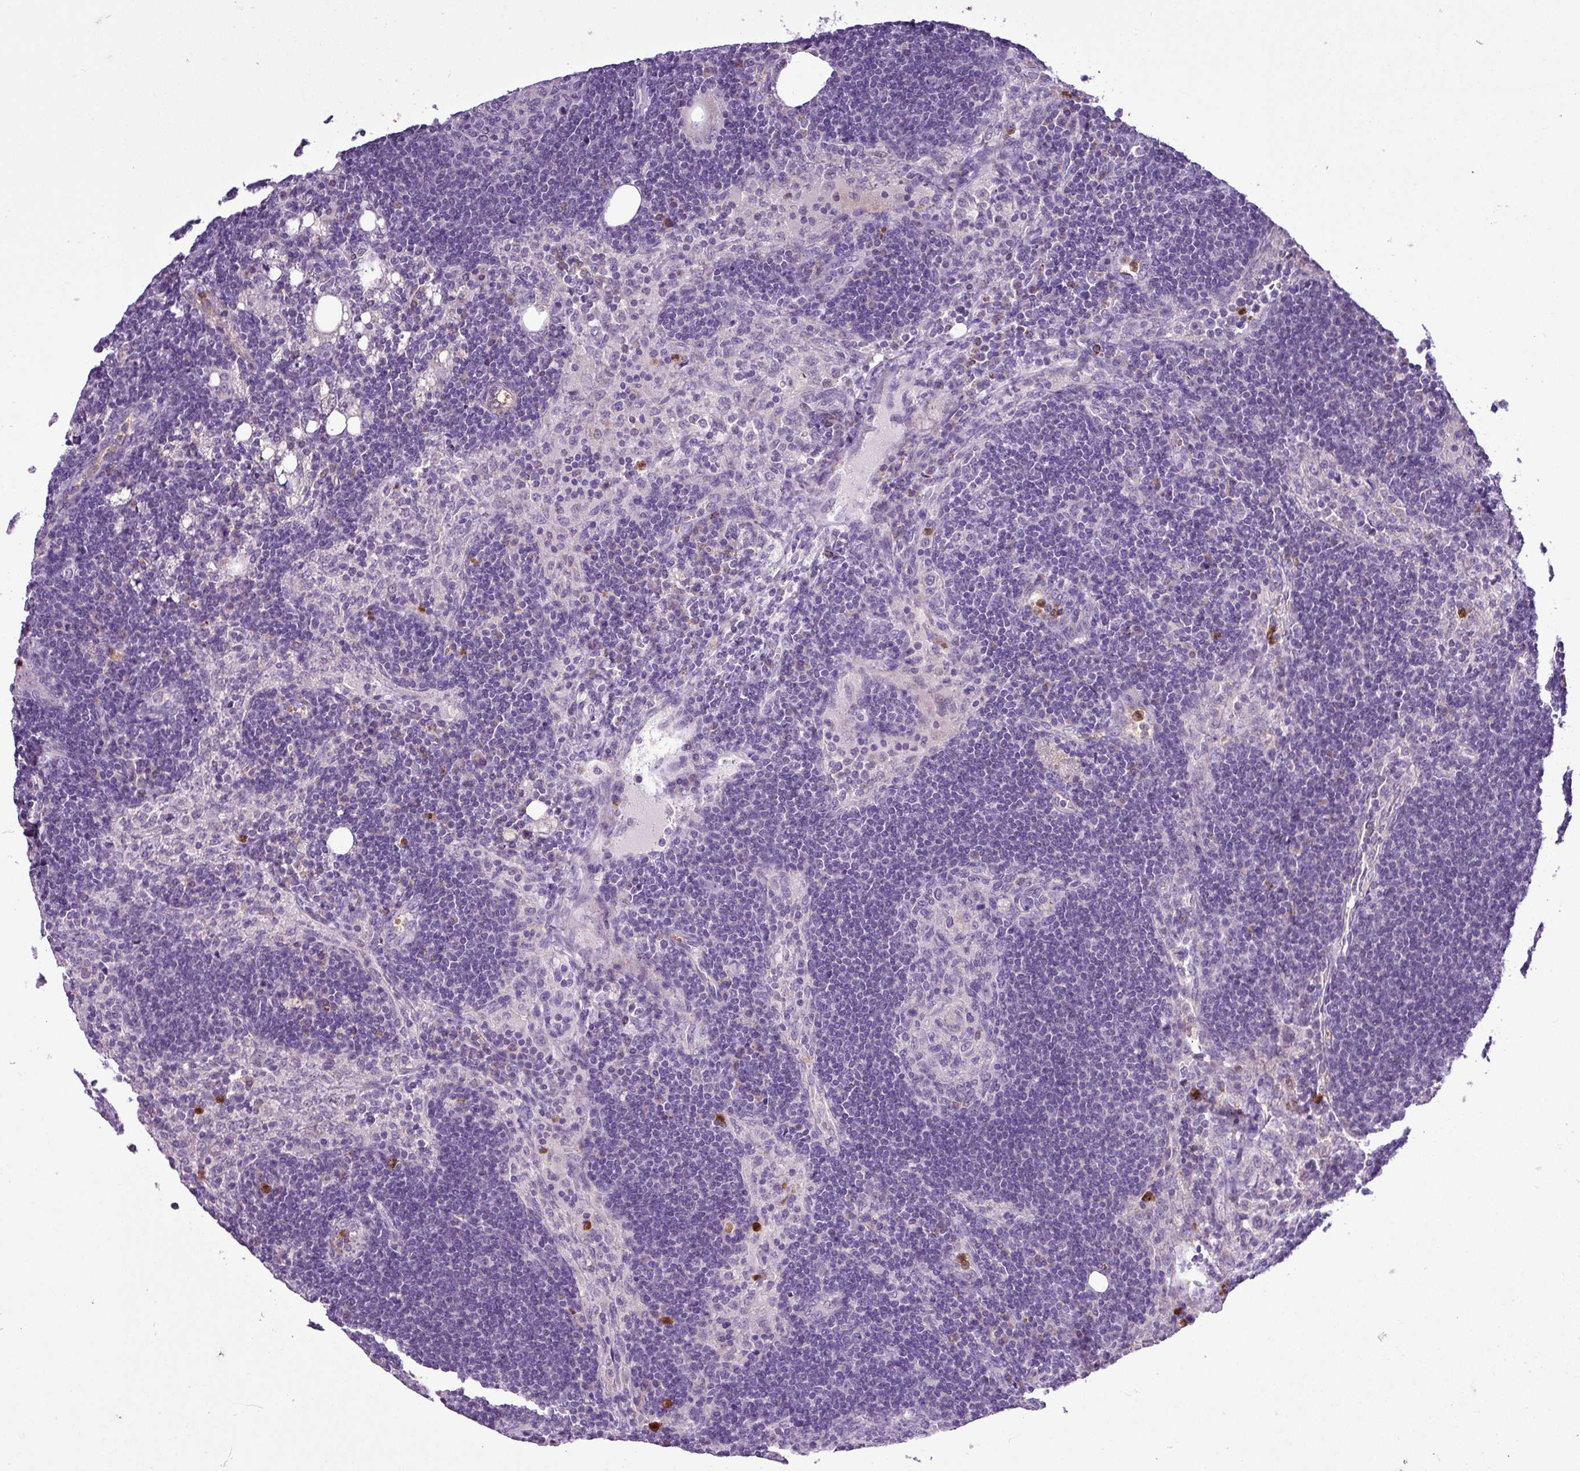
{"staining": {"intensity": "negative", "quantity": "none", "location": "none"}, "tissue": "lymph node", "cell_type": "Germinal center cells", "image_type": "normal", "snomed": [{"axis": "morphology", "description": "Normal tissue, NOS"}, {"axis": "topography", "description": "Lymph node"}], "caption": "A high-resolution histopathology image shows immunohistochemistry (IHC) staining of benign lymph node, which shows no significant positivity in germinal center cells.", "gene": "MGAT4B", "patient": {"sex": "female", "age": 73}}